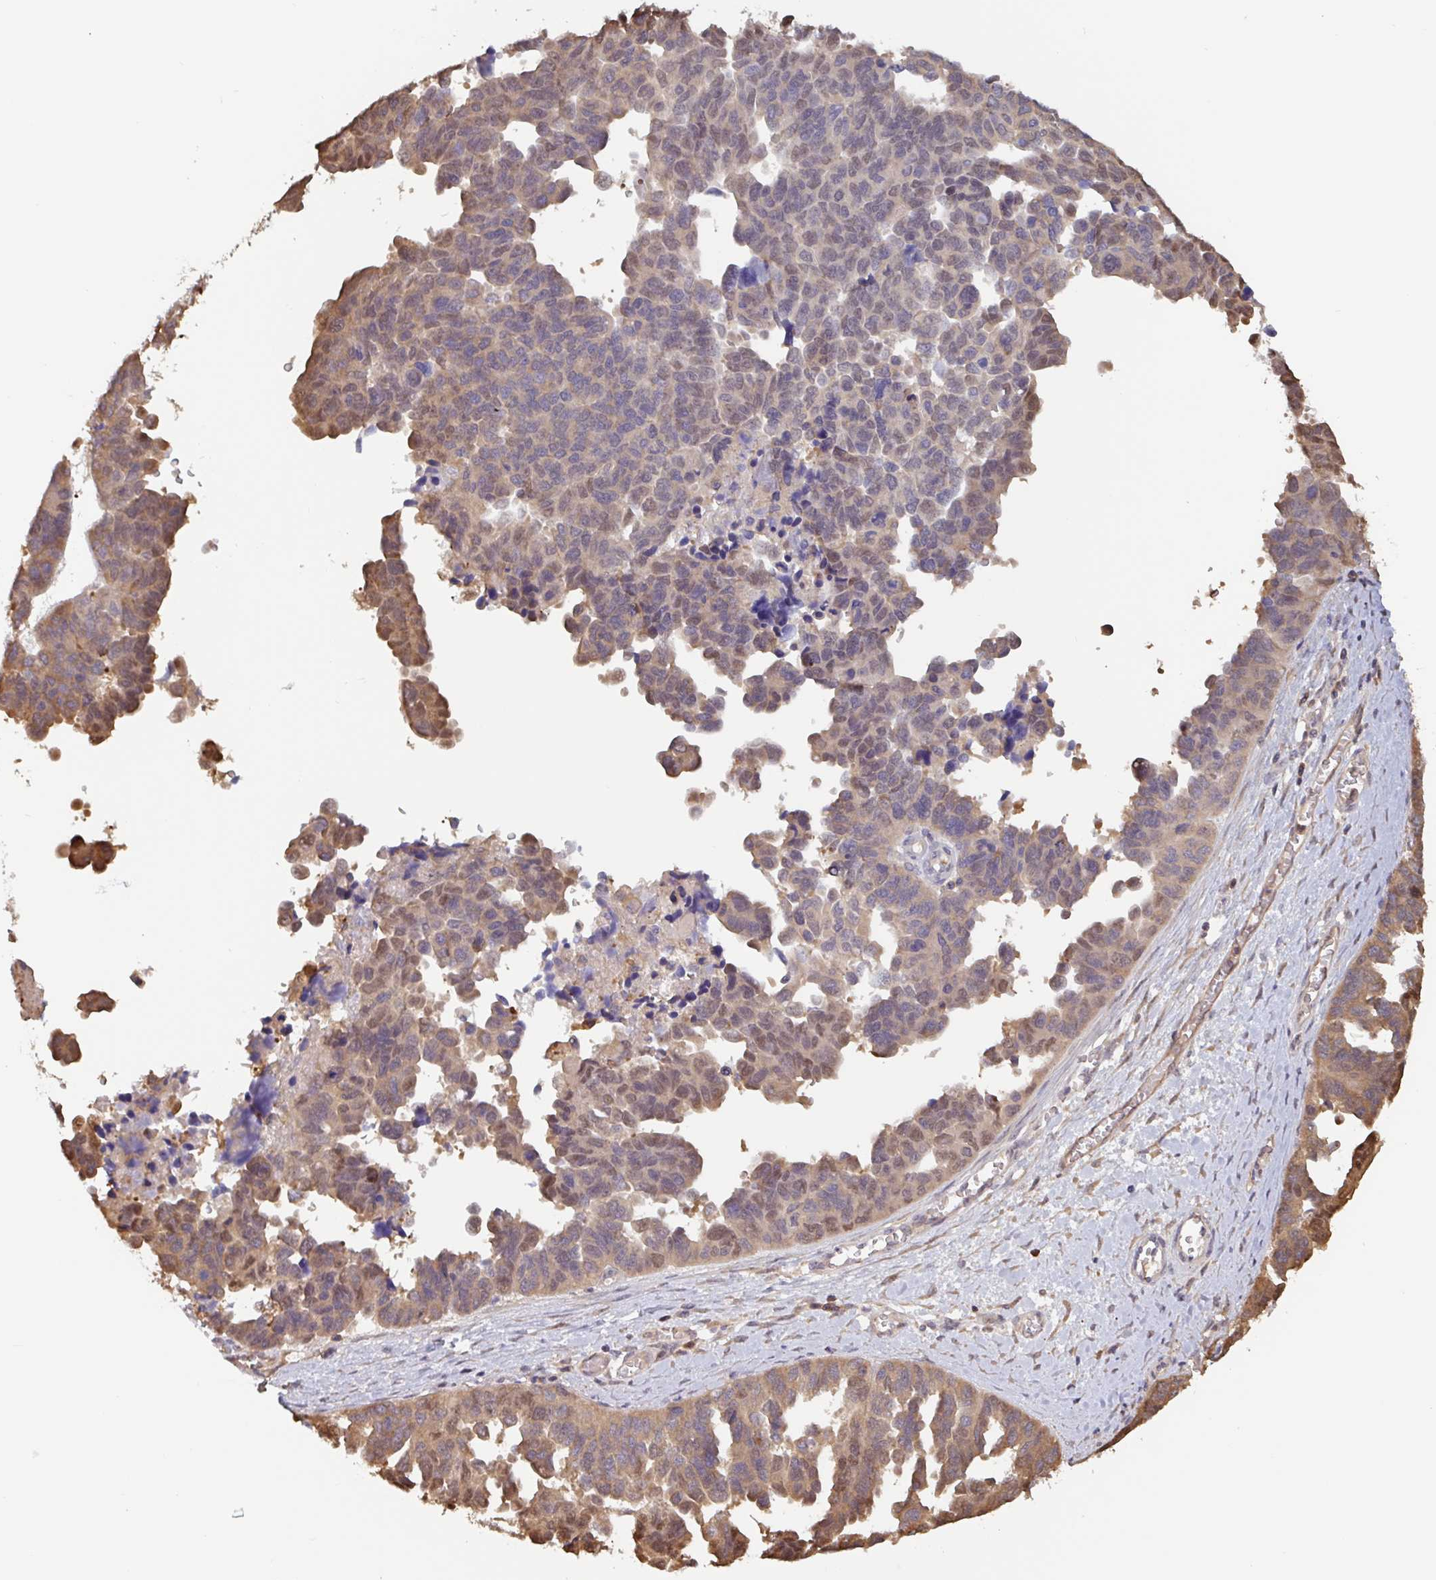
{"staining": {"intensity": "moderate", "quantity": ">75%", "location": "cytoplasmic/membranous"}, "tissue": "ovarian cancer", "cell_type": "Tumor cells", "image_type": "cancer", "snomed": [{"axis": "morphology", "description": "Cystadenocarcinoma, serous, NOS"}, {"axis": "topography", "description": "Ovary"}], "caption": "Immunohistochemical staining of ovarian cancer (serous cystadenocarcinoma) displays medium levels of moderate cytoplasmic/membranous protein expression in about >75% of tumor cells. (Stains: DAB (3,3'-diaminobenzidine) in brown, nuclei in blue, Microscopy: brightfield microscopy at high magnification).", "gene": "OTOP2", "patient": {"sex": "female", "age": 64}}